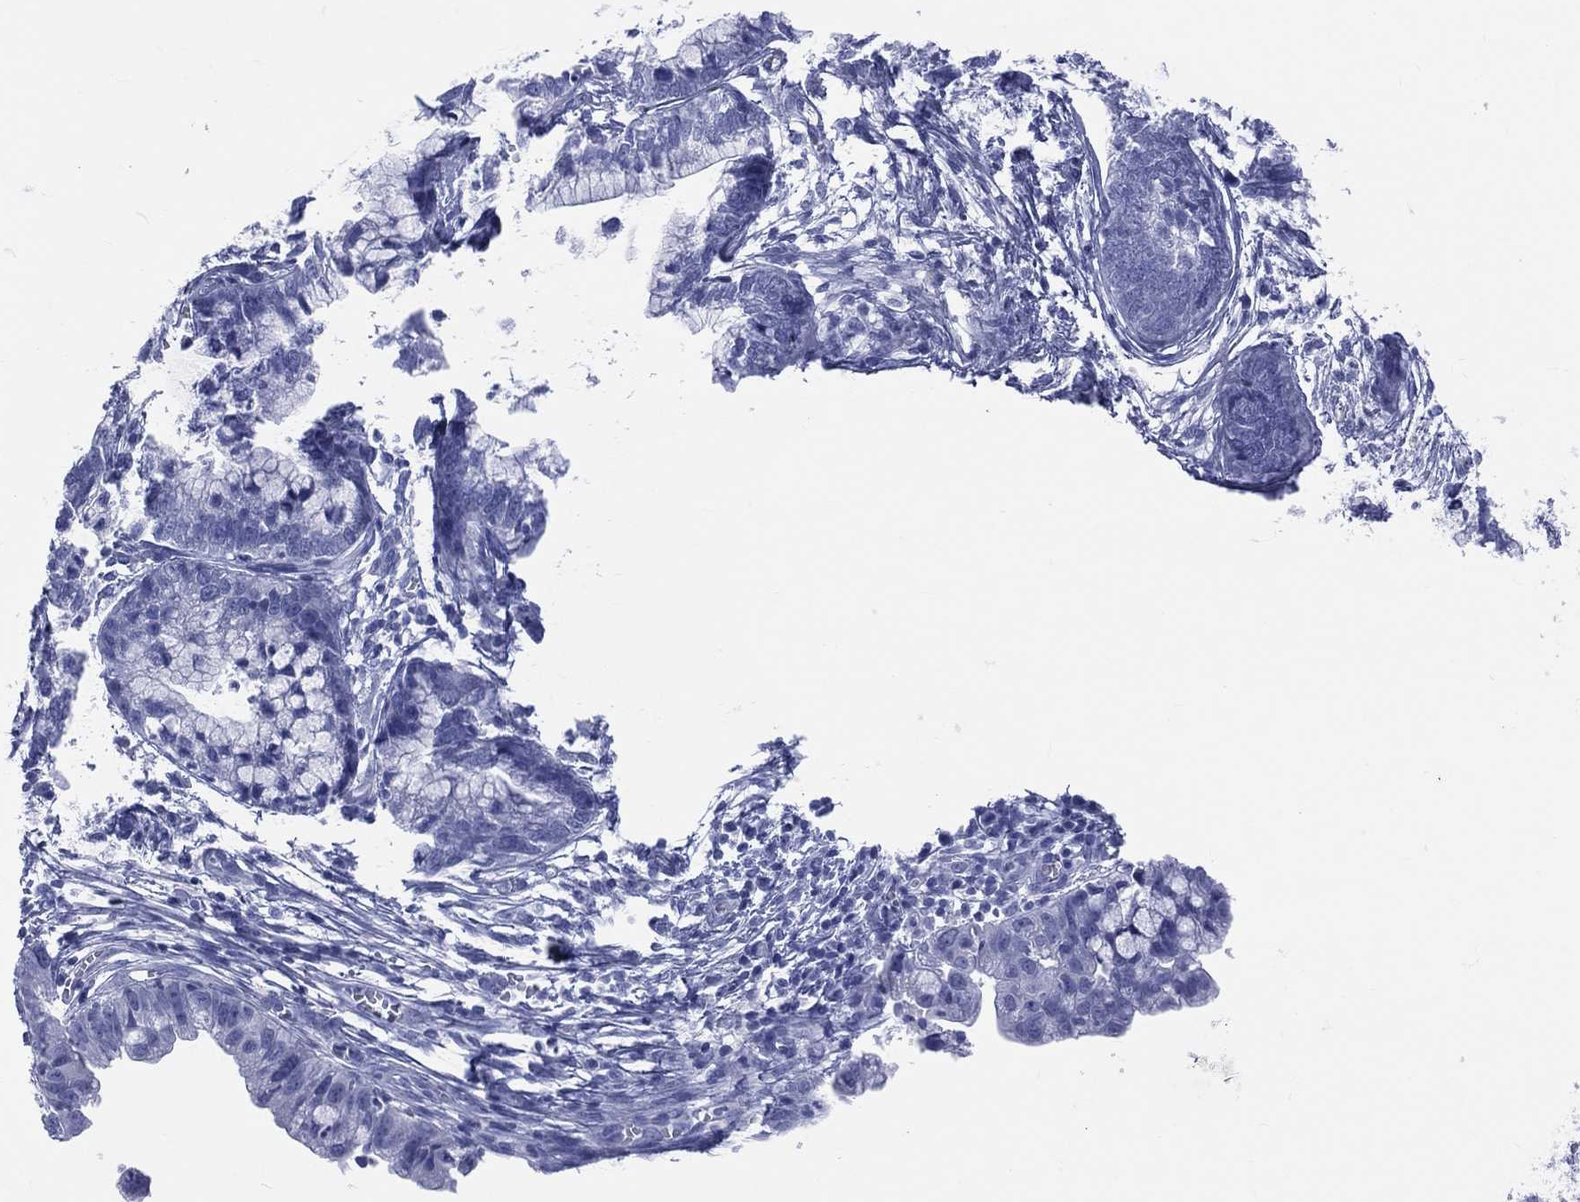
{"staining": {"intensity": "negative", "quantity": "none", "location": "none"}, "tissue": "cervical cancer", "cell_type": "Tumor cells", "image_type": "cancer", "snomed": [{"axis": "morphology", "description": "Adenocarcinoma, NOS"}, {"axis": "topography", "description": "Cervix"}], "caption": "An image of human adenocarcinoma (cervical) is negative for staining in tumor cells.", "gene": "CYLC1", "patient": {"sex": "female", "age": 44}}